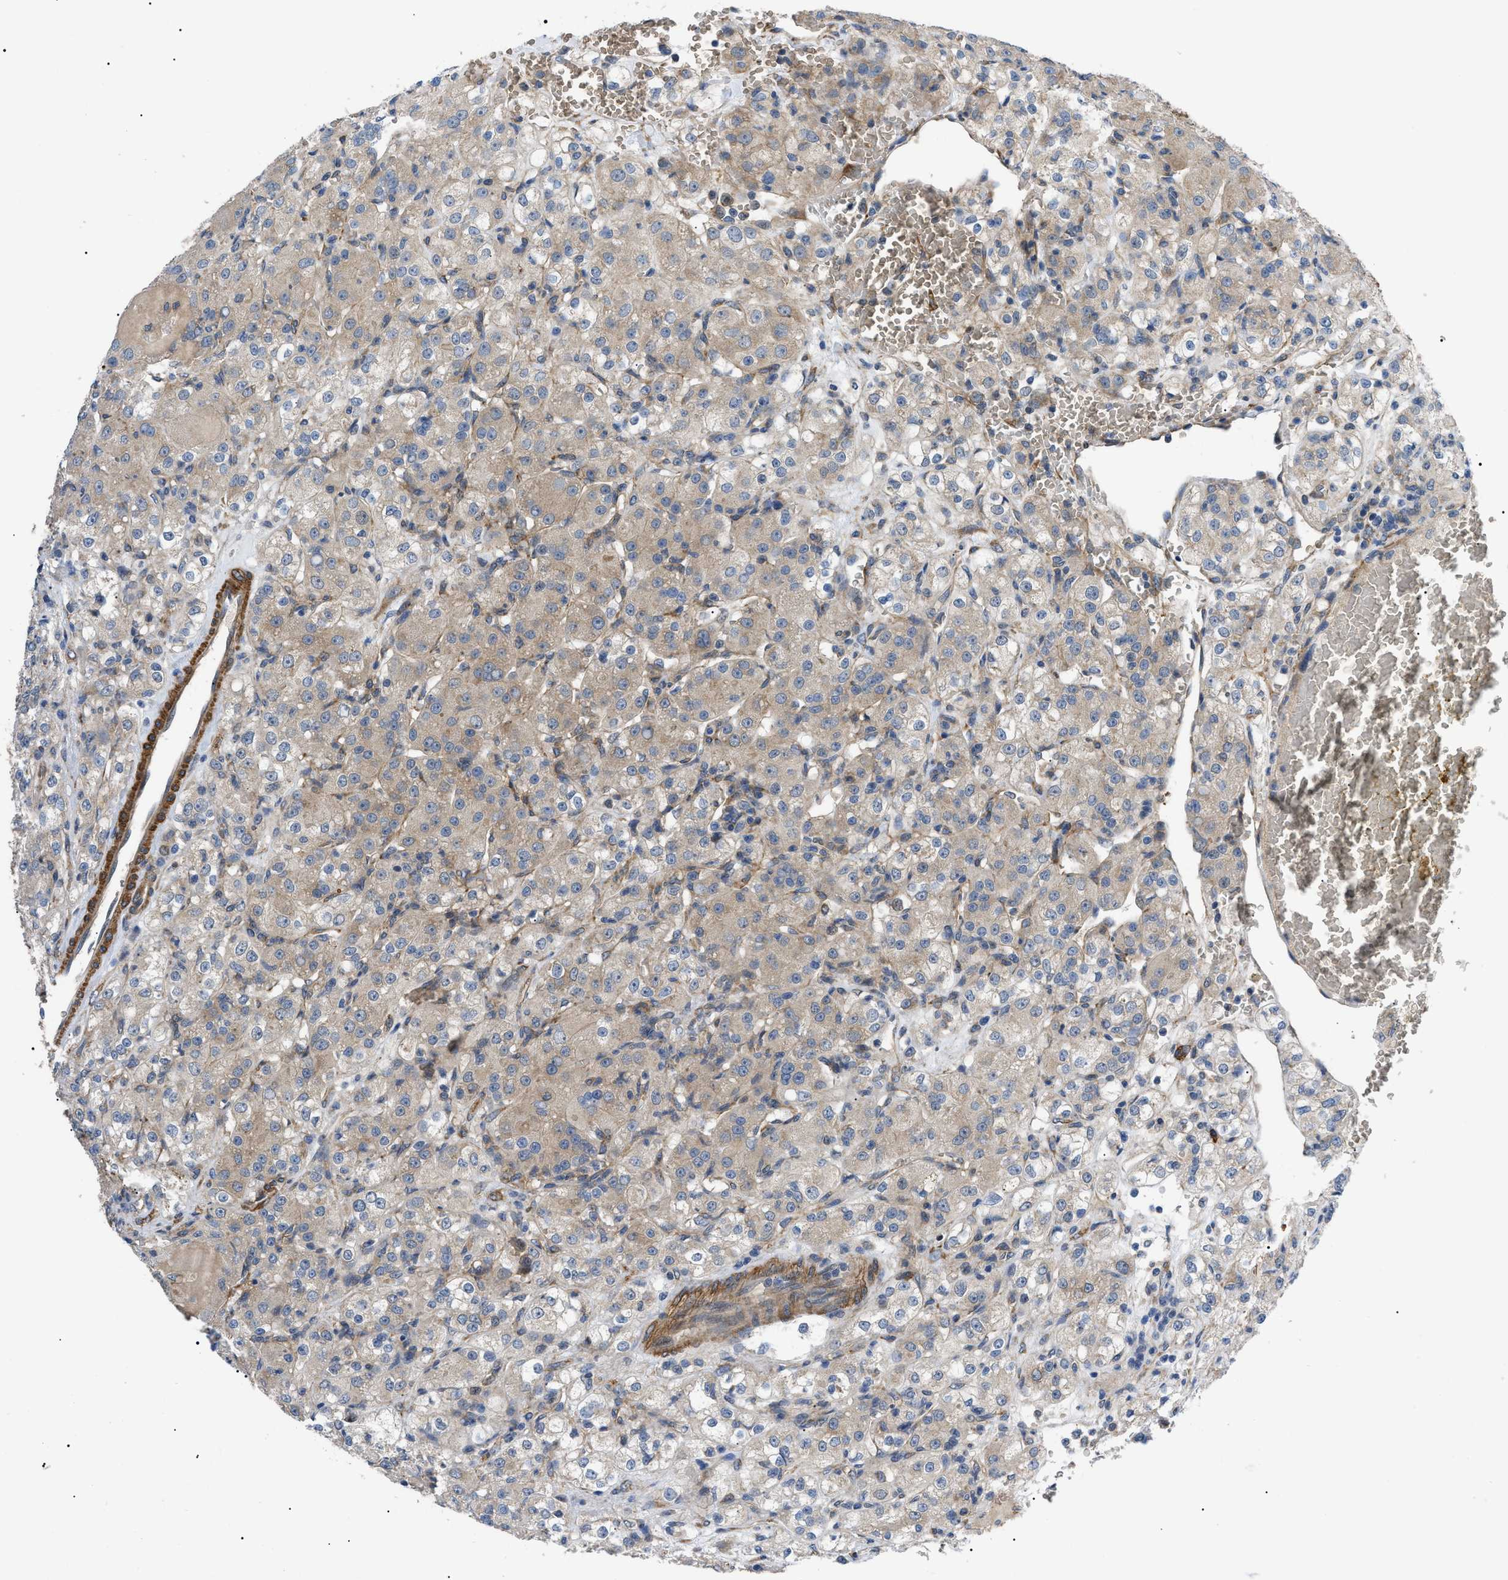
{"staining": {"intensity": "weak", "quantity": "25%-75%", "location": "cytoplasmic/membranous"}, "tissue": "renal cancer", "cell_type": "Tumor cells", "image_type": "cancer", "snomed": [{"axis": "morphology", "description": "Normal tissue, NOS"}, {"axis": "morphology", "description": "Adenocarcinoma, NOS"}, {"axis": "topography", "description": "Kidney"}], "caption": "Protein staining displays weak cytoplasmic/membranous expression in approximately 25%-75% of tumor cells in renal cancer.", "gene": "MYO10", "patient": {"sex": "male", "age": 61}}